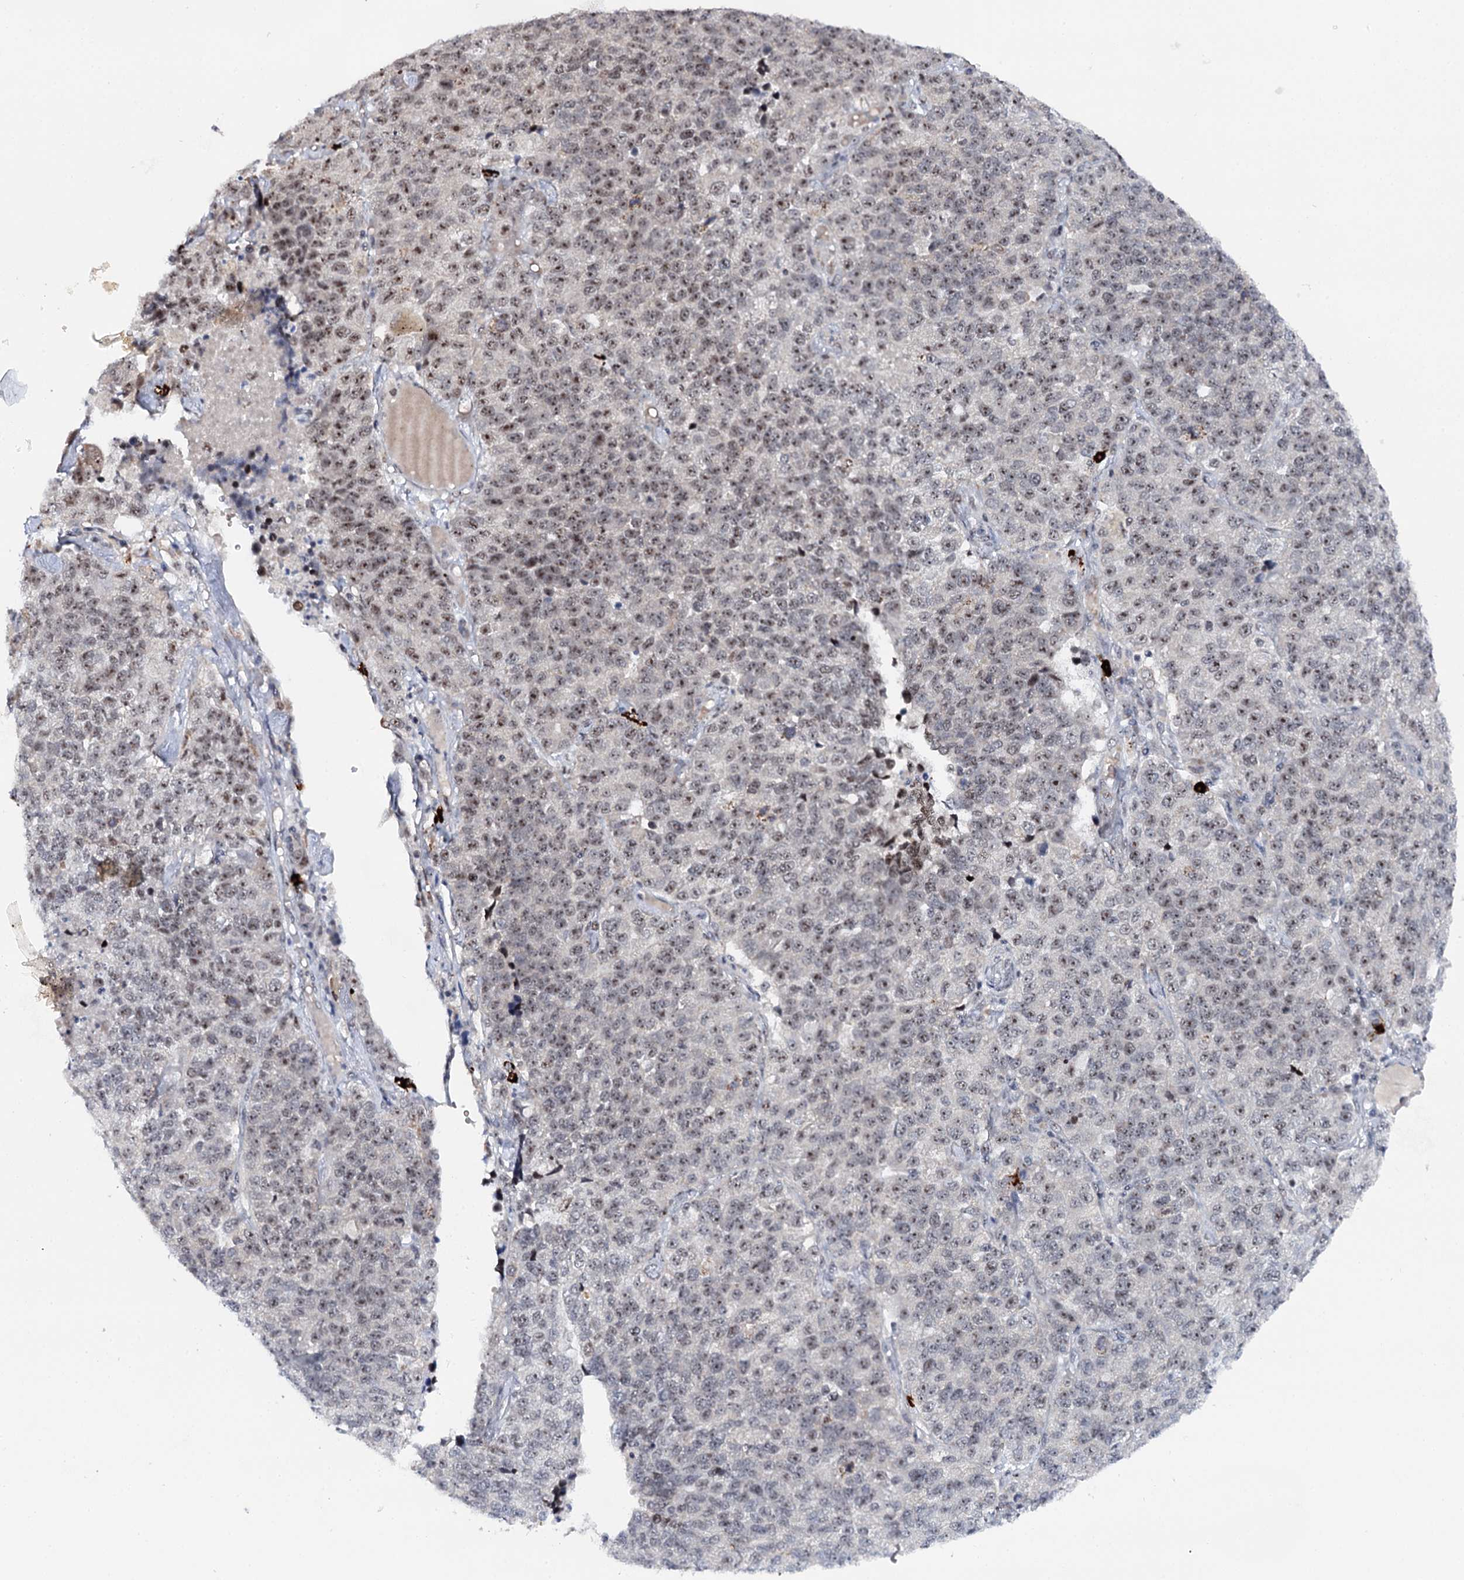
{"staining": {"intensity": "moderate", "quantity": "<25%", "location": "nuclear"}, "tissue": "lung cancer", "cell_type": "Tumor cells", "image_type": "cancer", "snomed": [{"axis": "morphology", "description": "Adenocarcinoma, NOS"}, {"axis": "topography", "description": "Lung"}], "caption": "The histopathology image demonstrates staining of adenocarcinoma (lung), revealing moderate nuclear protein positivity (brown color) within tumor cells. (DAB (3,3'-diaminobenzidine) IHC, brown staining for protein, blue staining for nuclei).", "gene": "BUD13", "patient": {"sex": "male", "age": 49}}